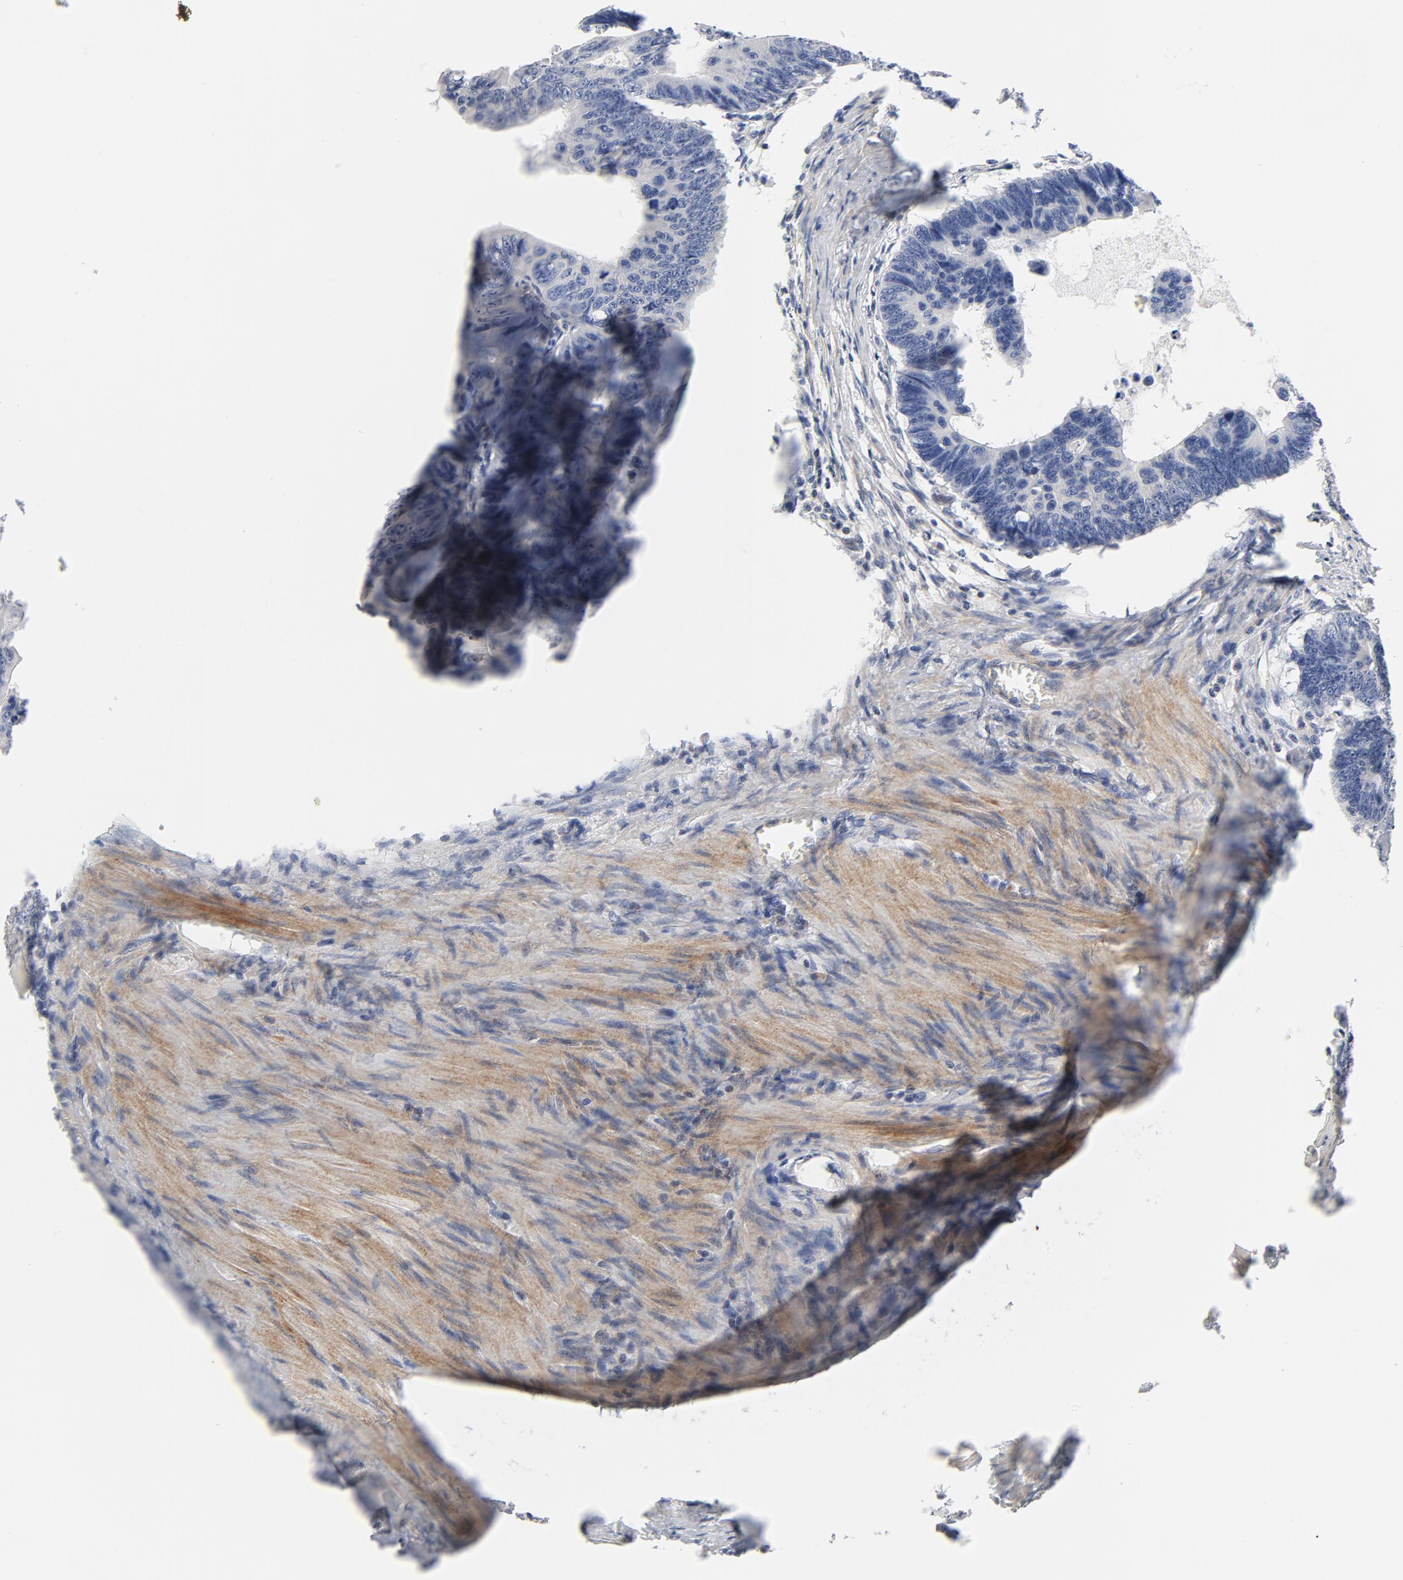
{"staining": {"intensity": "negative", "quantity": "none", "location": "none"}, "tissue": "colorectal cancer", "cell_type": "Tumor cells", "image_type": "cancer", "snomed": [{"axis": "morphology", "description": "Adenocarcinoma, NOS"}, {"axis": "topography", "description": "Colon"}], "caption": "IHC photomicrograph of human adenocarcinoma (colorectal) stained for a protein (brown), which displays no positivity in tumor cells.", "gene": "ROCK1", "patient": {"sex": "female", "age": 55}}